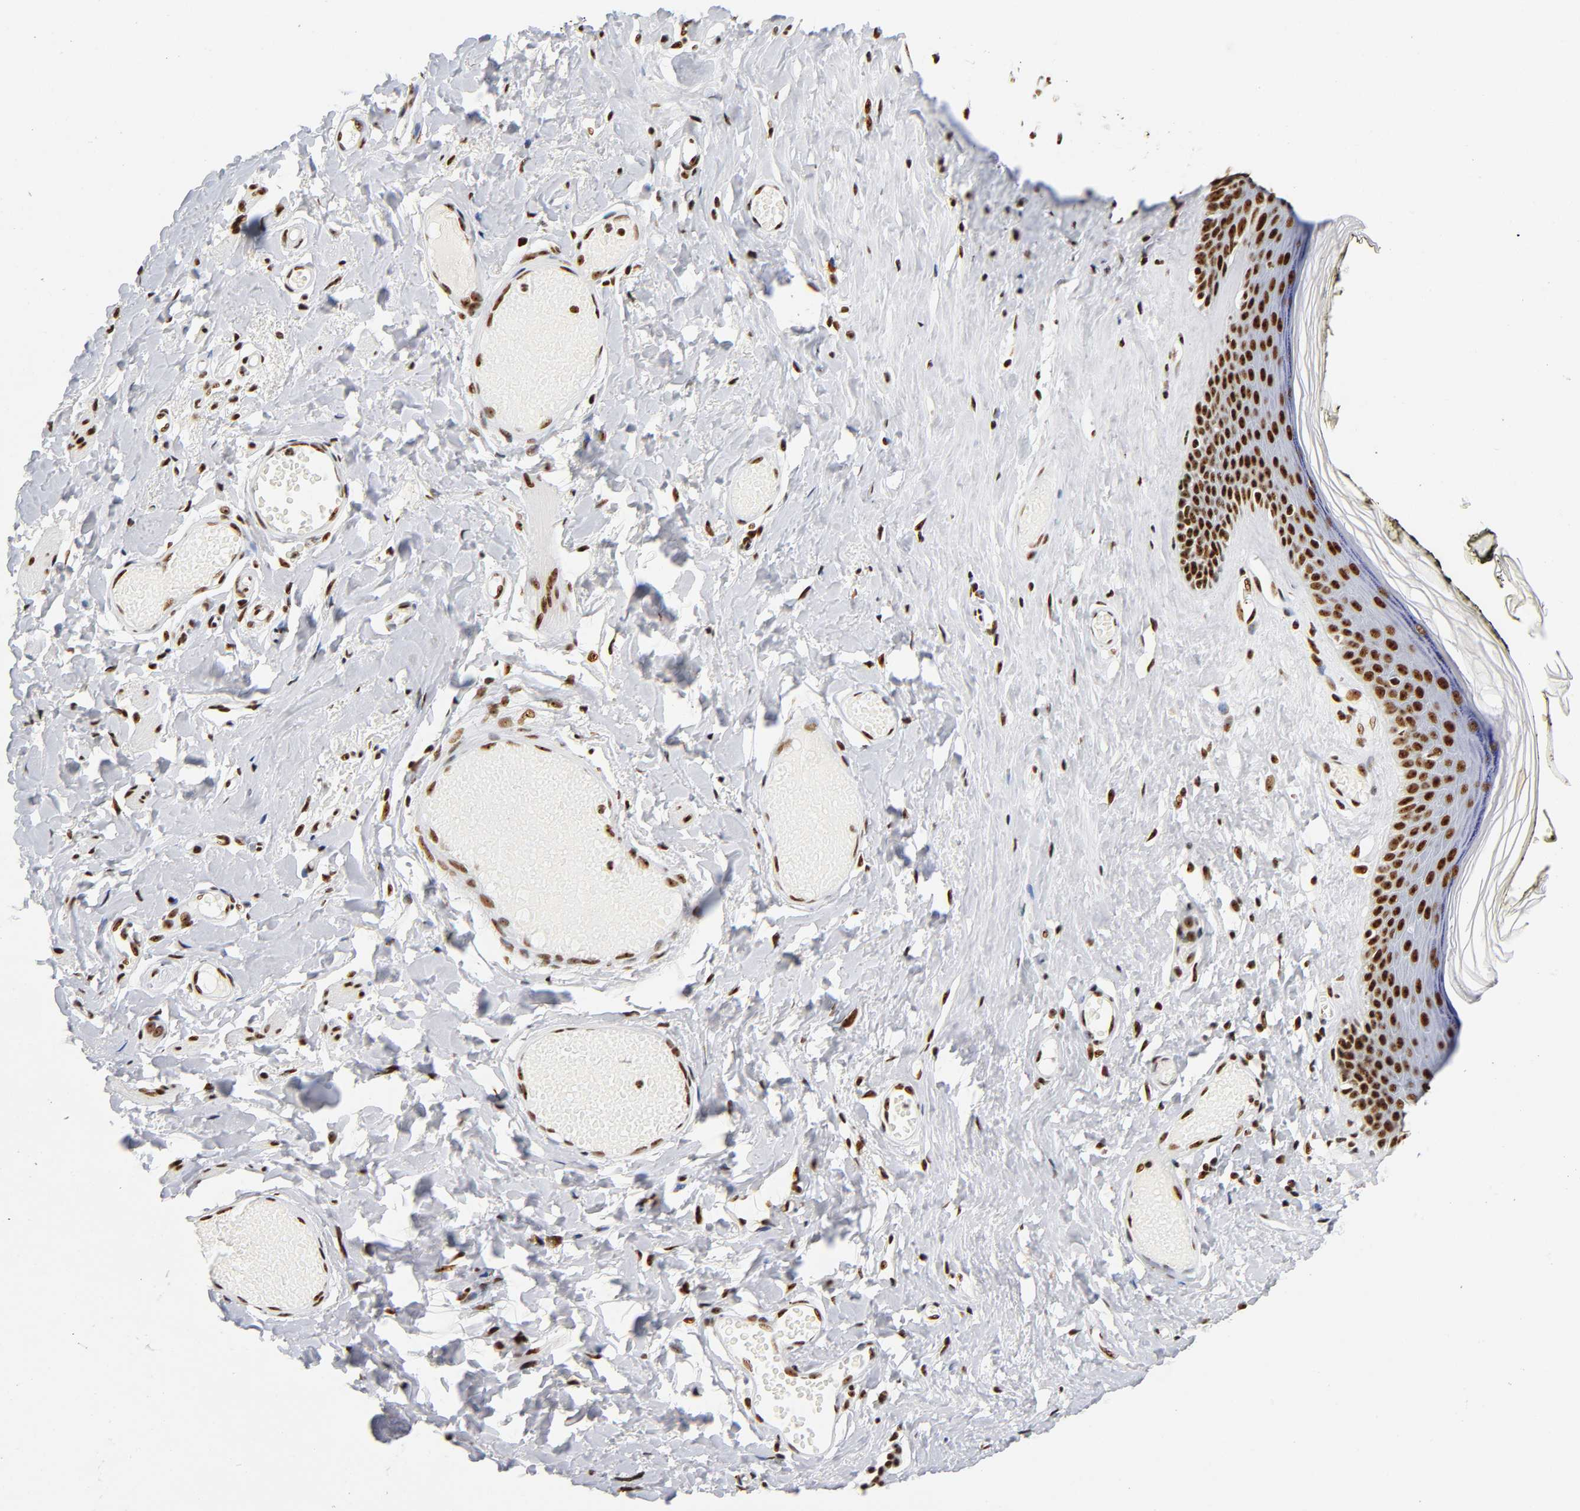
{"staining": {"intensity": "strong", "quantity": ">75%", "location": "nuclear"}, "tissue": "skin", "cell_type": "Epidermal cells", "image_type": "normal", "snomed": [{"axis": "morphology", "description": "Normal tissue, NOS"}, {"axis": "morphology", "description": "Inflammation, NOS"}, {"axis": "topography", "description": "Vulva"}], "caption": "Skin was stained to show a protein in brown. There is high levels of strong nuclear positivity in approximately >75% of epidermal cells. (Brightfield microscopy of DAB IHC at high magnification).", "gene": "UBTF", "patient": {"sex": "female", "age": 84}}